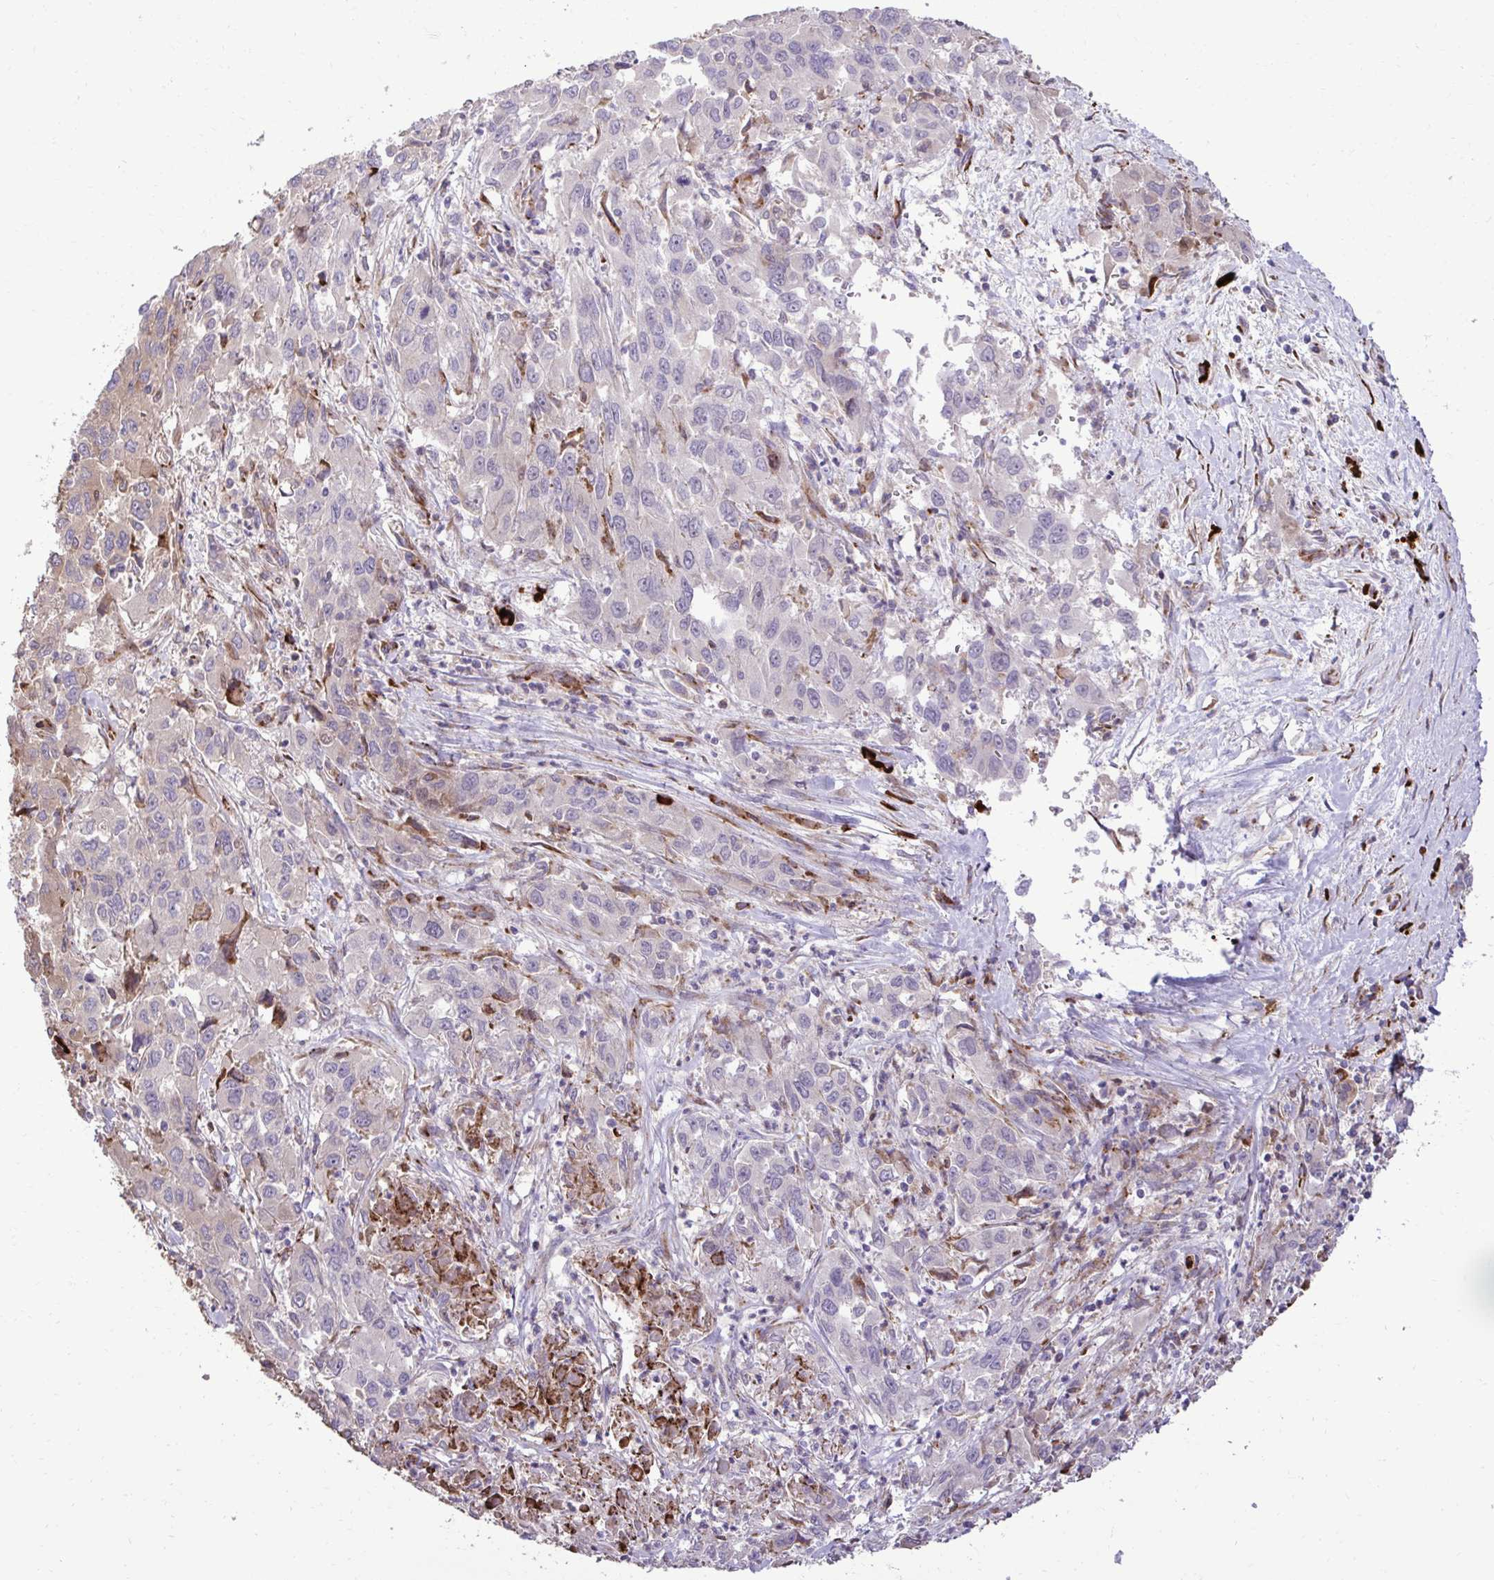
{"staining": {"intensity": "negative", "quantity": "none", "location": "none"}, "tissue": "liver cancer", "cell_type": "Tumor cells", "image_type": "cancer", "snomed": [{"axis": "morphology", "description": "Carcinoma, Hepatocellular, NOS"}, {"axis": "topography", "description": "Liver"}], "caption": "Liver hepatocellular carcinoma was stained to show a protein in brown. There is no significant expression in tumor cells.", "gene": "LIMS1", "patient": {"sex": "male", "age": 63}}